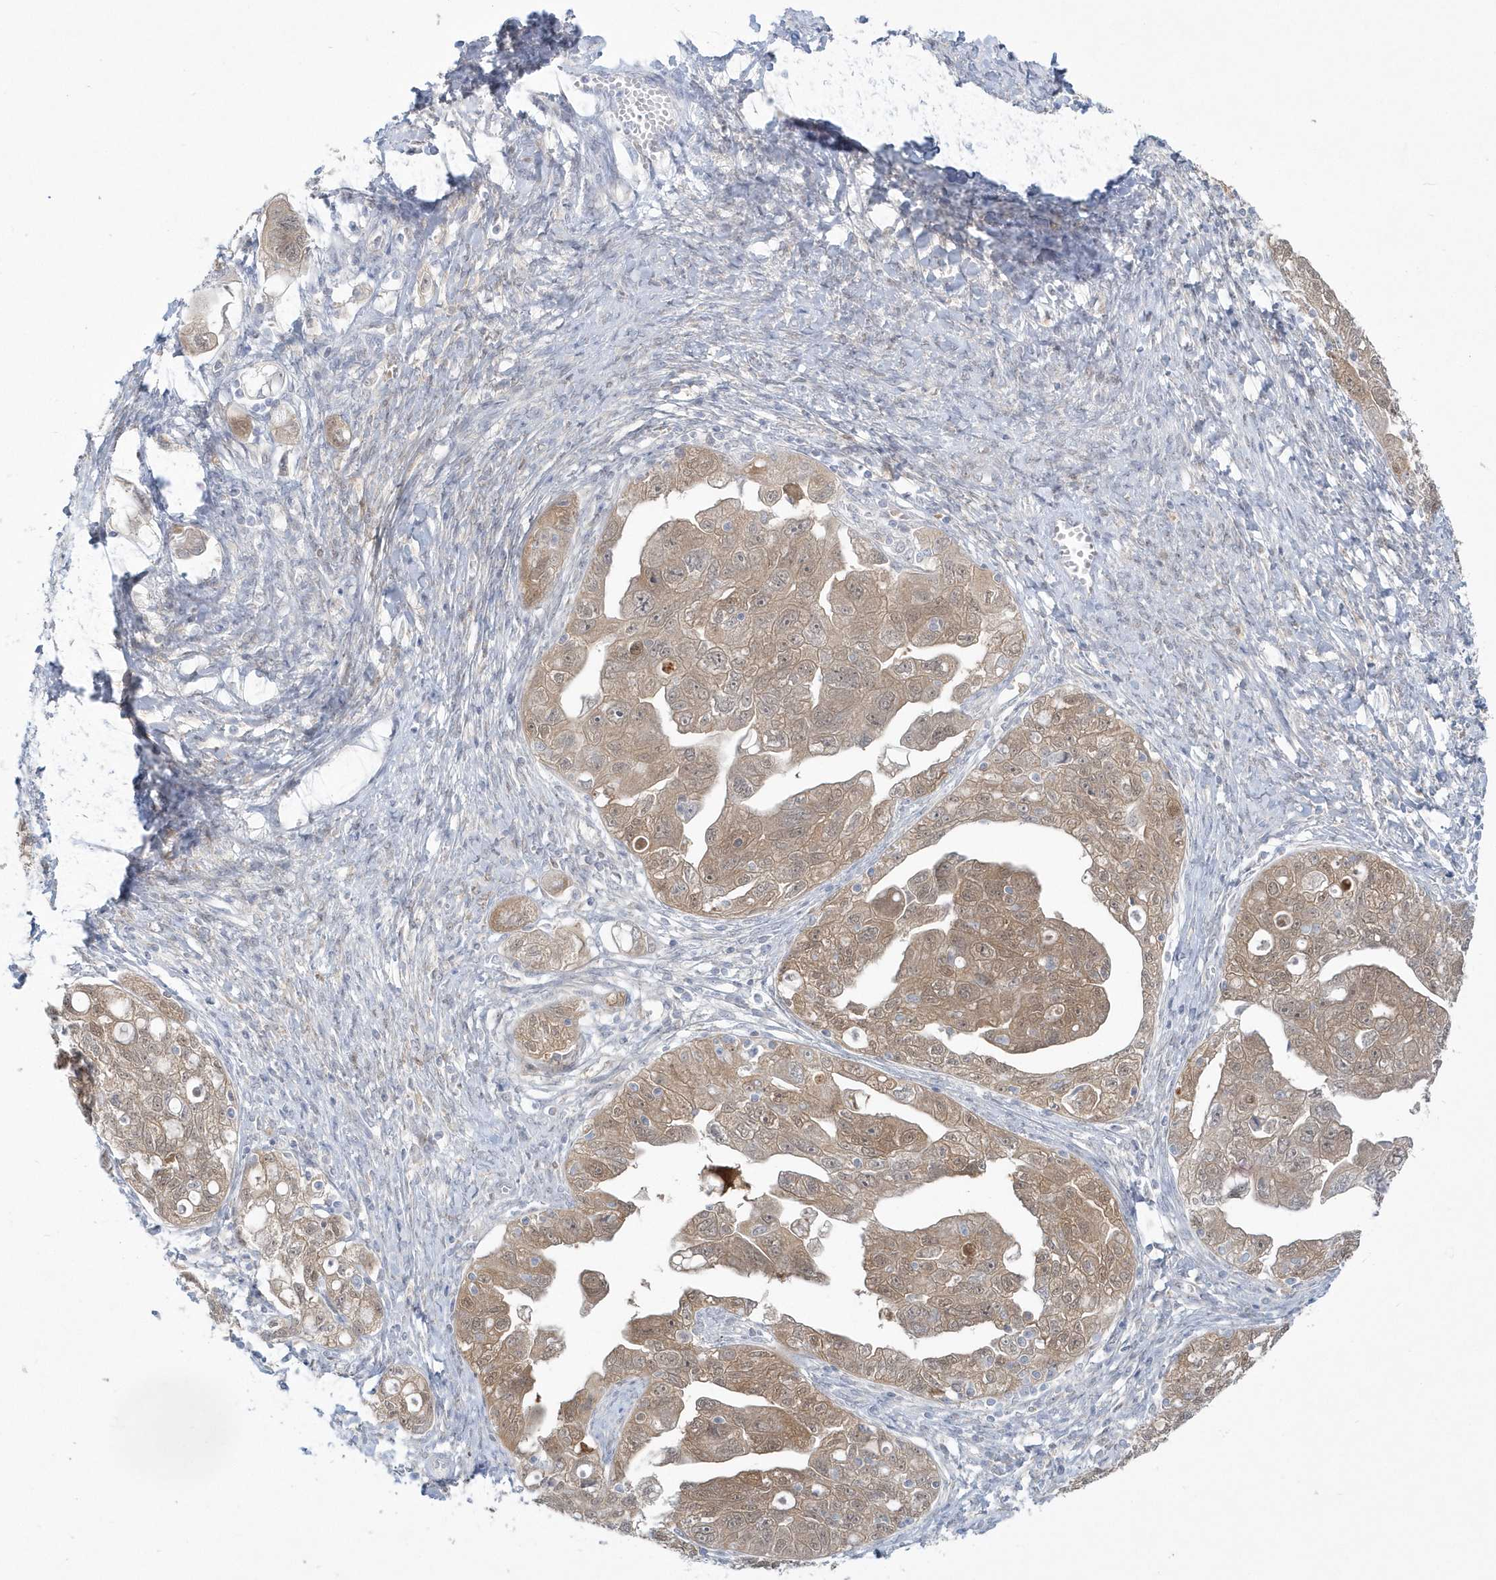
{"staining": {"intensity": "moderate", "quantity": "25%-75%", "location": "cytoplasmic/membranous"}, "tissue": "ovarian cancer", "cell_type": "Tumor cells", "image_type": "cancer", "snomed": [{"axis": "morphology", "description": "Carcinoma, NOS"}, {"axis": "morphology", "description": "Cystadenocarcinoma, serous, NOS"}, {"axis": "topography", "description": "Ovary"}], "caption": "DAB (3,3'-diaminobenzidine) immunohistochemical staining of human ovarian serous cystadenocarcinoma shows moderate cytoplasmic/membranous protein expression in approximately 25%-75% of tumor cells.", "gene": "PCBD1", "patient": {"sex": "female", "age": 69}}